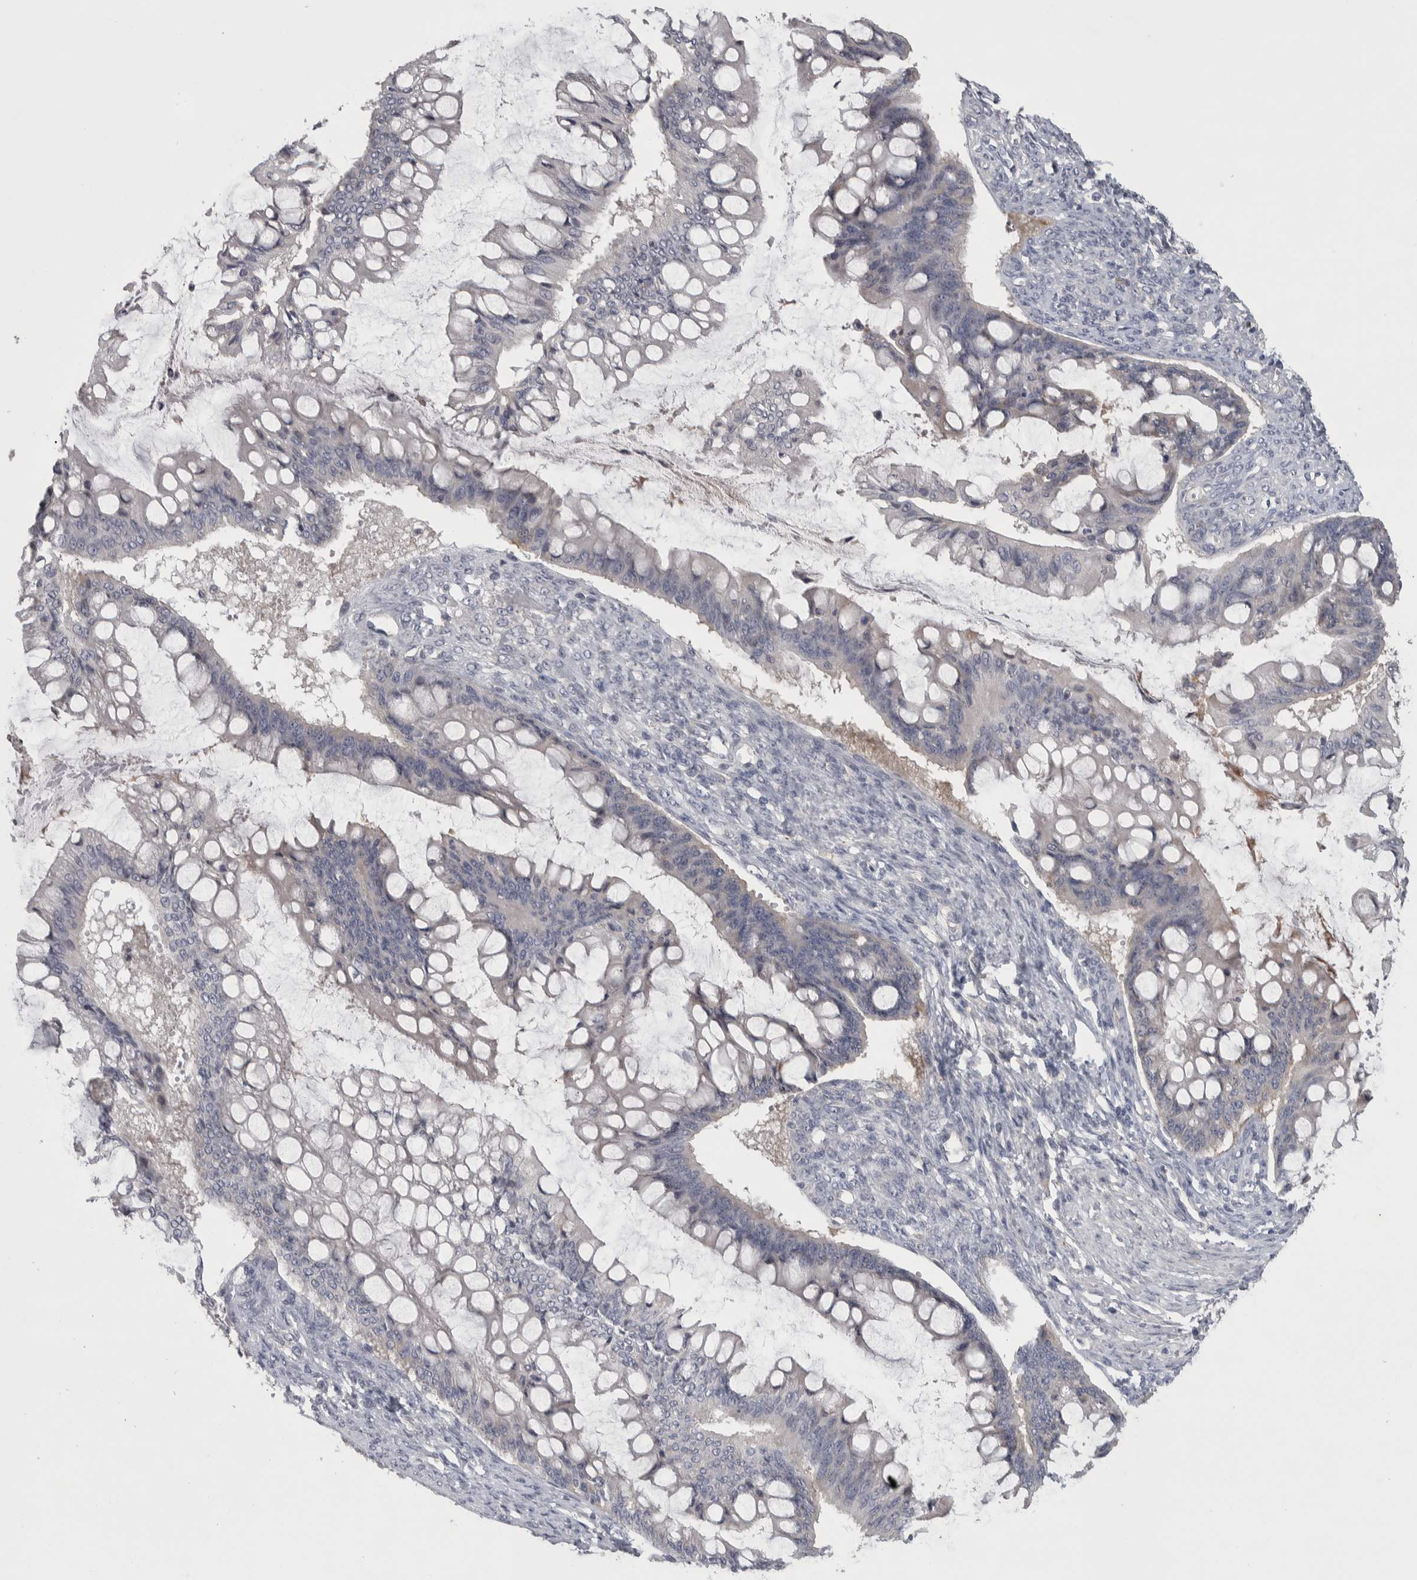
{"staining": {"intensity": "weak", "quantity": "<25%", "location": "cytoplasmic/membranous"}, "tissue": "ovarian cancer", "cell_type": "Tumor cells", "image_type": "cancer", "snomed": [{"axis": "morphology", "description": "Cystadenocarcinoma, mucinous, NOS"}, {"axis": "topography", "description": "Ovary"}], "caption": "Ovarian cancer stained for a protein using immunohistochemistry demonstrates no staining tumor cells.", "gene": "NFKB2", "patient": {"sex": "female", "age": 73}}